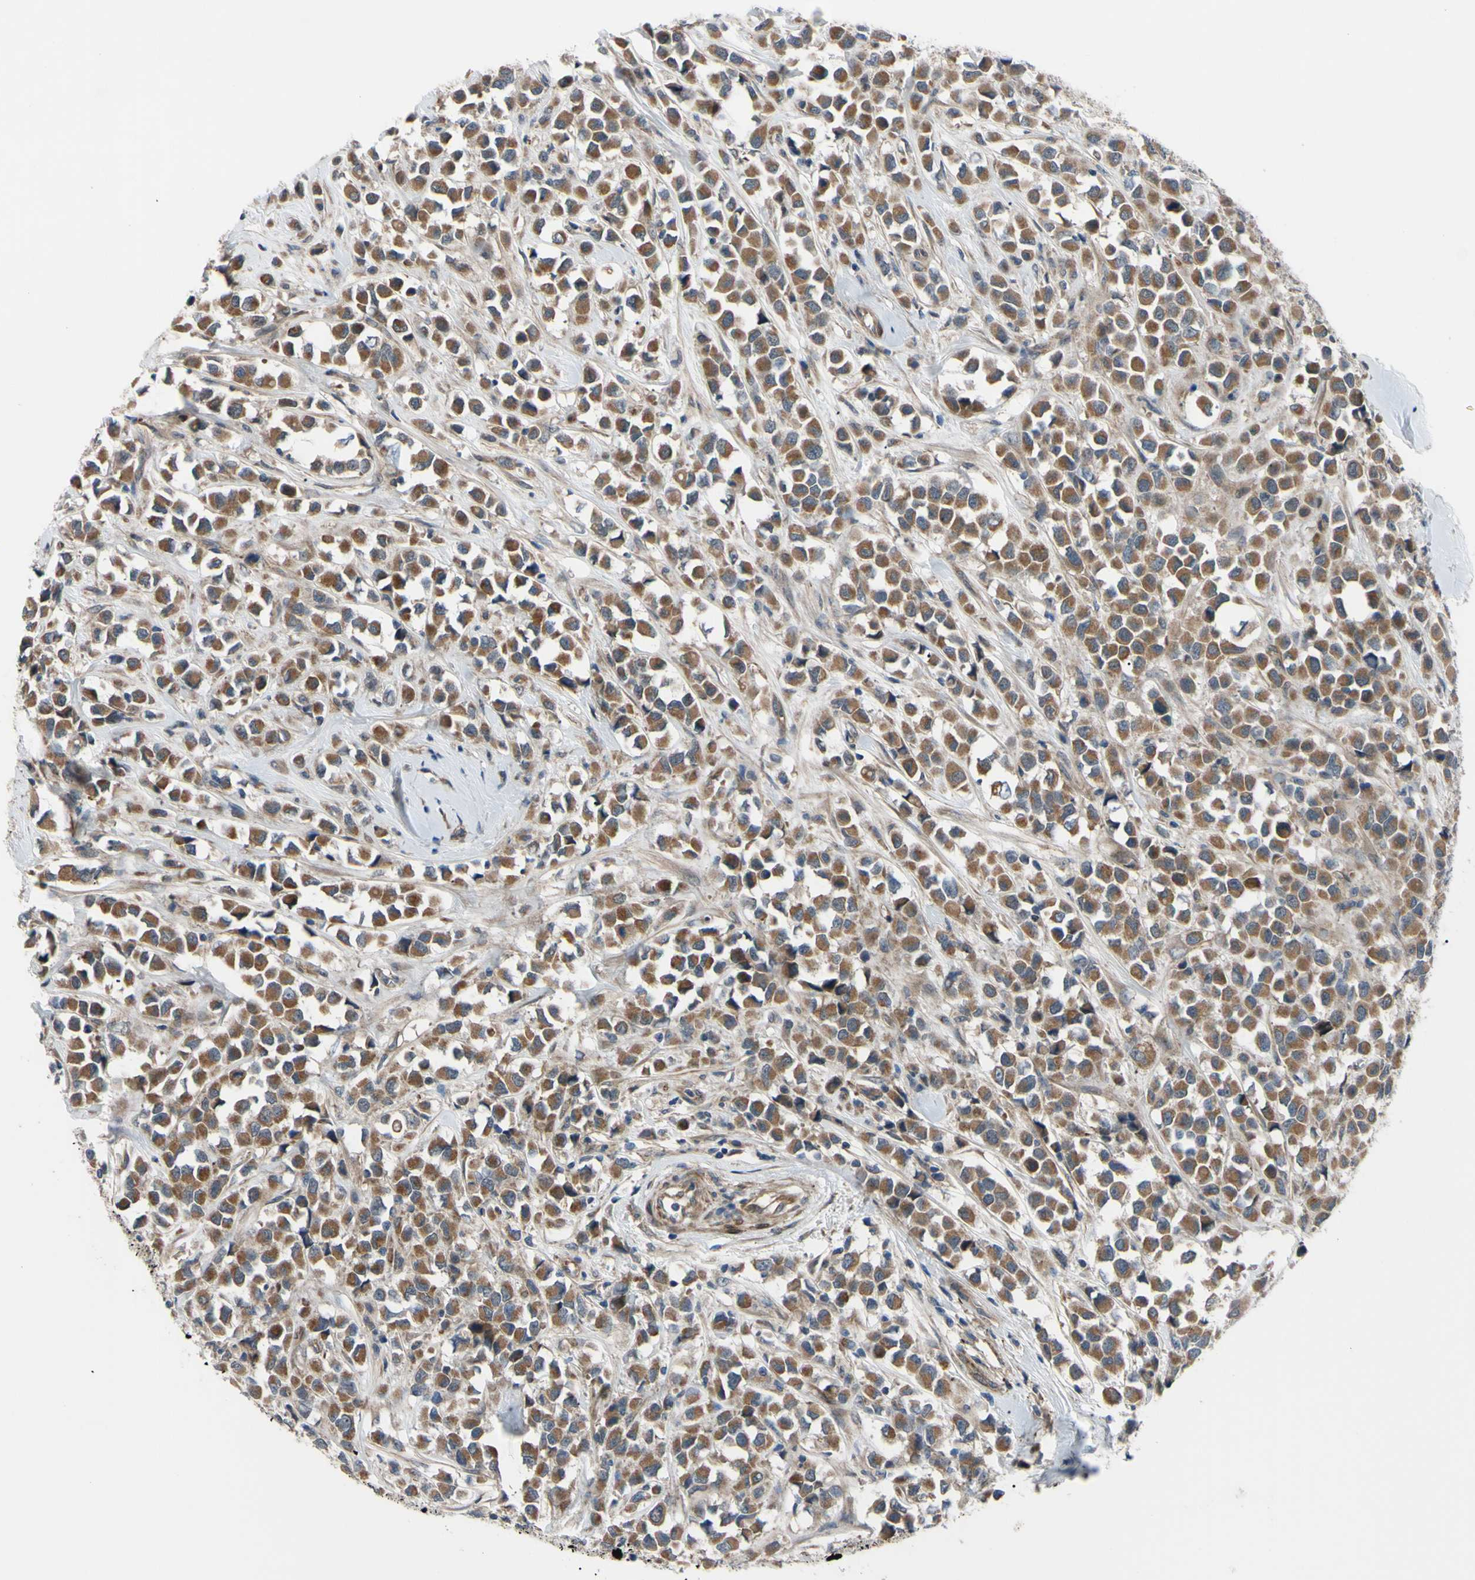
{"staining": {"intensity": "moderate", "quantity": ">75%", "location": "cytoplasmic/membranous"}, "tissue": "breast cancer", "cell_type": "Tumor cells", "image_type": "cancer", "snomed": [{"axis": "morphology", "description": "Duct carcinoma"}, {"axis": "topography", "description": "Breast"}], "caption": "A histopathology image of intraductal carcinoma (breast) stained for a protein reveals moderate cytoplasmic/membranous brown staining in tumor cells.", "gene": "SVIL", "patient": {"sex": "female", "age": 61}}